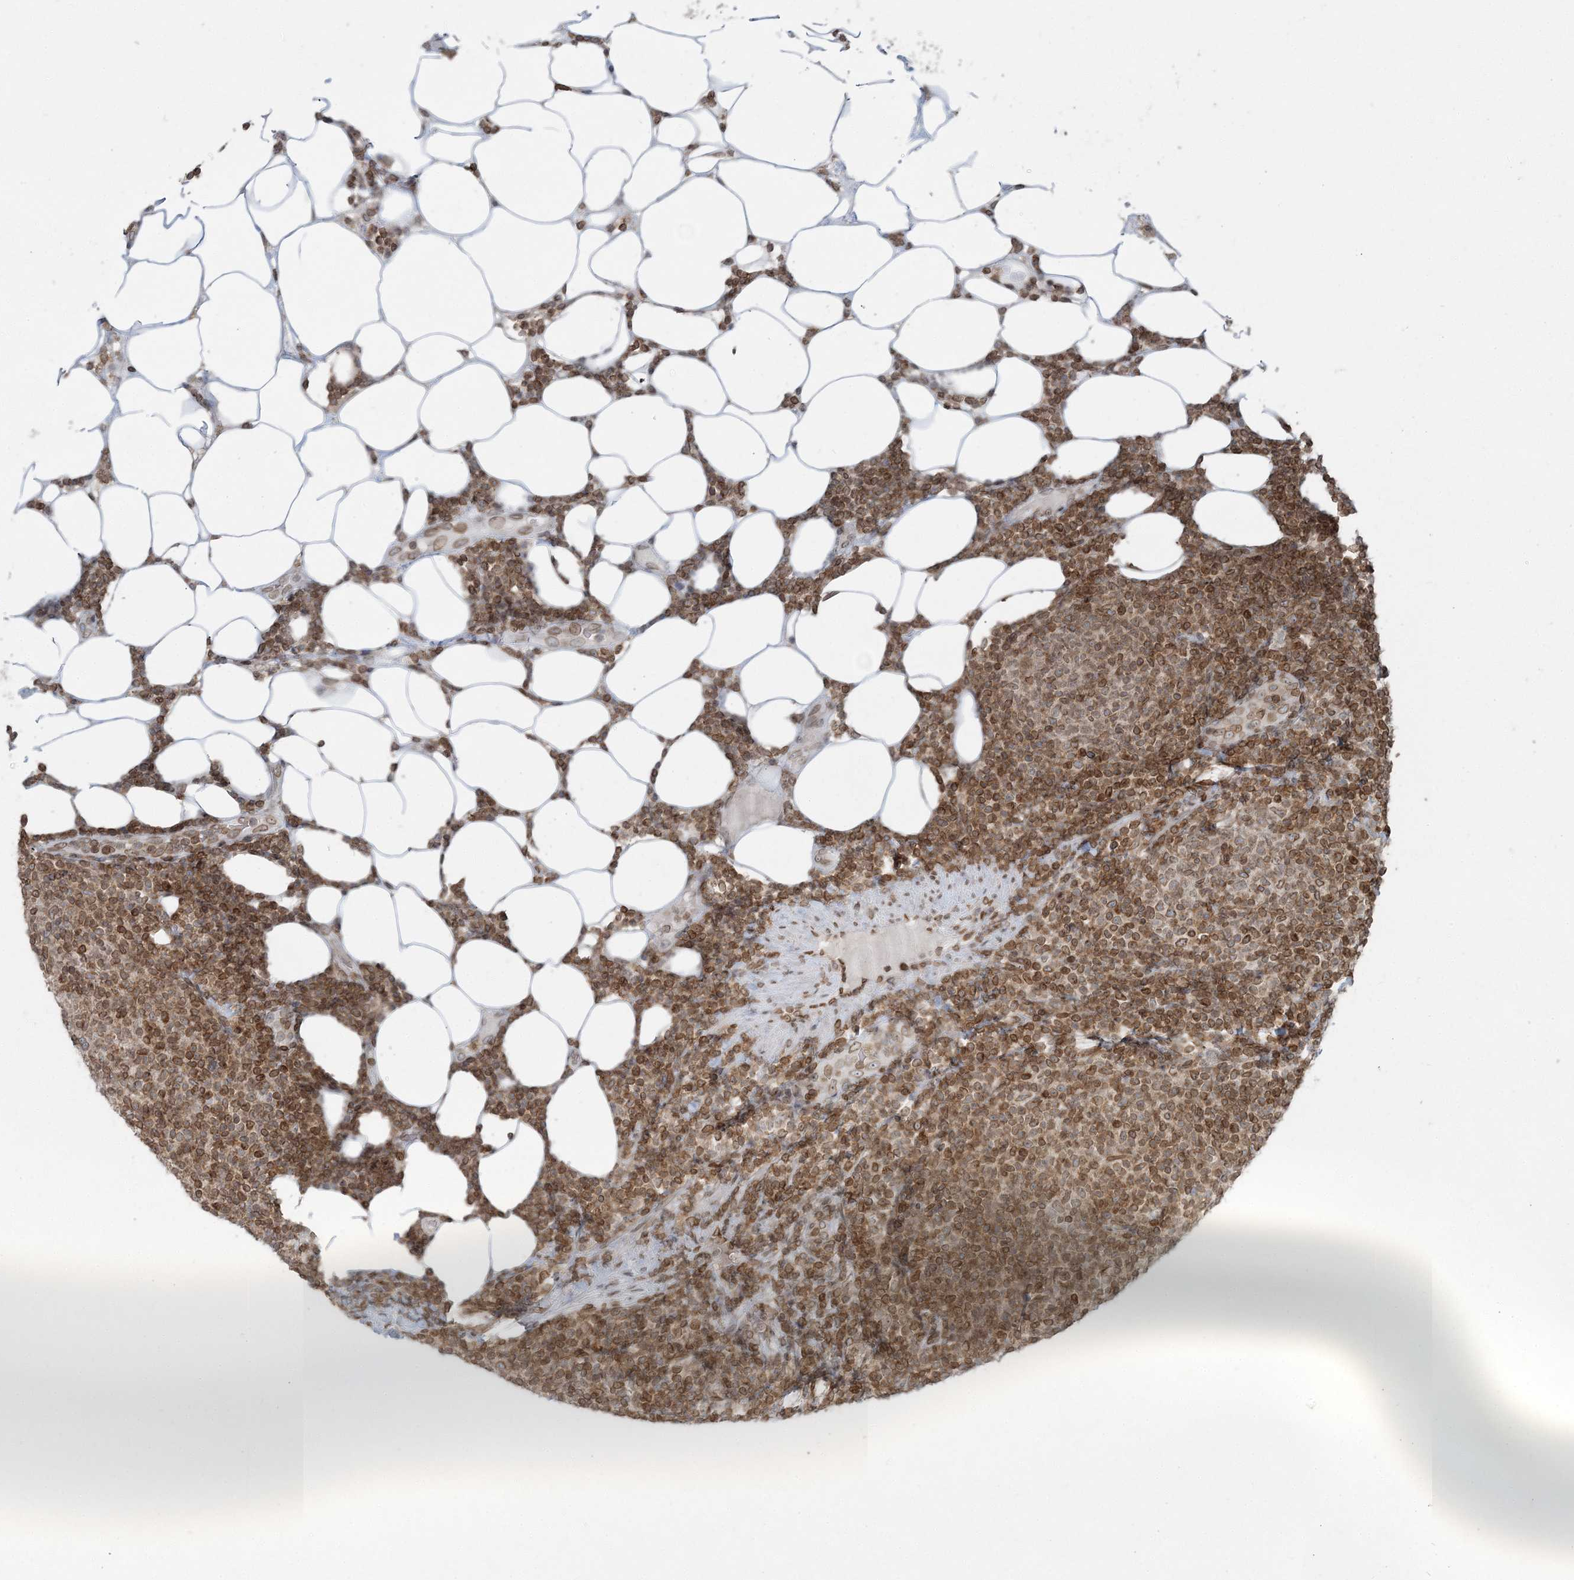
{"staining": {"intensity": "moderate", "quantity": ">75%", "location": "cytoplasmic/membranous,nuclear"}, "tissue": "lymphoma", "cell_type": "Tumor cells", "image_type": "cancer", "snomed": [{"axis": "morphology", "description": "Malignant lymphoma, non-Hodgkin's type, Low grade"}, {"axis": "topography", "description": "Lymph node"}], "caption": "Protein expression analysis of lymphoma reveals moderate cytoplasmic/membranous and nuclear expression in about >75% of tumor cells. Immunohistochemistry (ihc) stains the protein of interest in brown and the nuclei are stained blue.", "gene": "GJD4", "patient": {"sex": "male", "age": 66}}